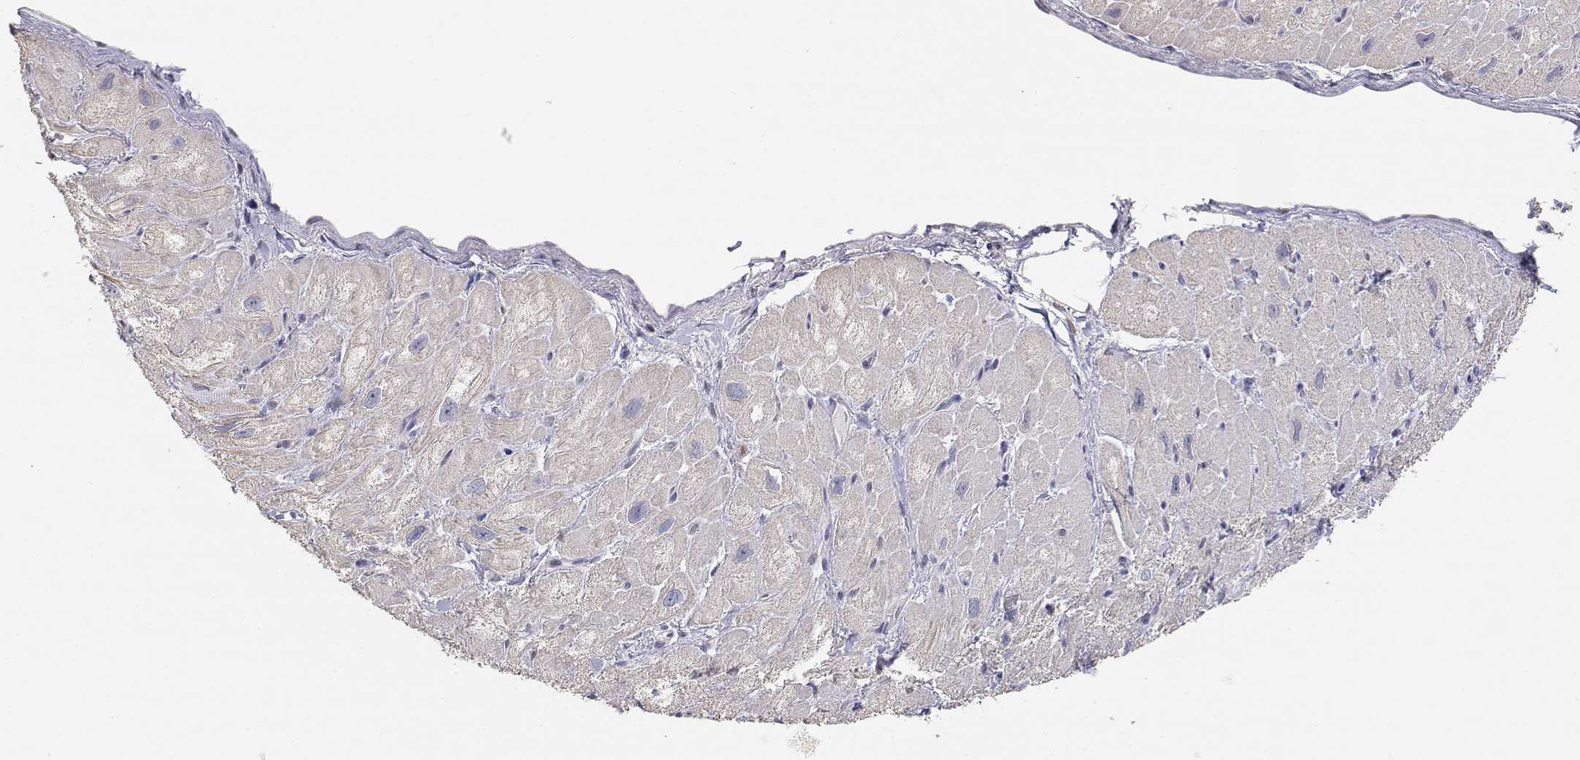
{"staining": {"intensity": "negative", "quantity": "none", "location": "none"}, "tissue": "heart muscle", "cell_type": "Cardiomyocytes", "image_type": "normal", "snomed": [{"axis": "morphology", "description": "Normal tissue, NOS"}, {"axis": "topography", "description": "Heart"}], "caption": "Immunohistochemistry image of unremarkable heart muscle: human heart muscle stained with DAB demonstrates no significant protein positivity in cardiomyocytes.", "gene": "ADA", "patient": {"sex": "male", "age": 60}}